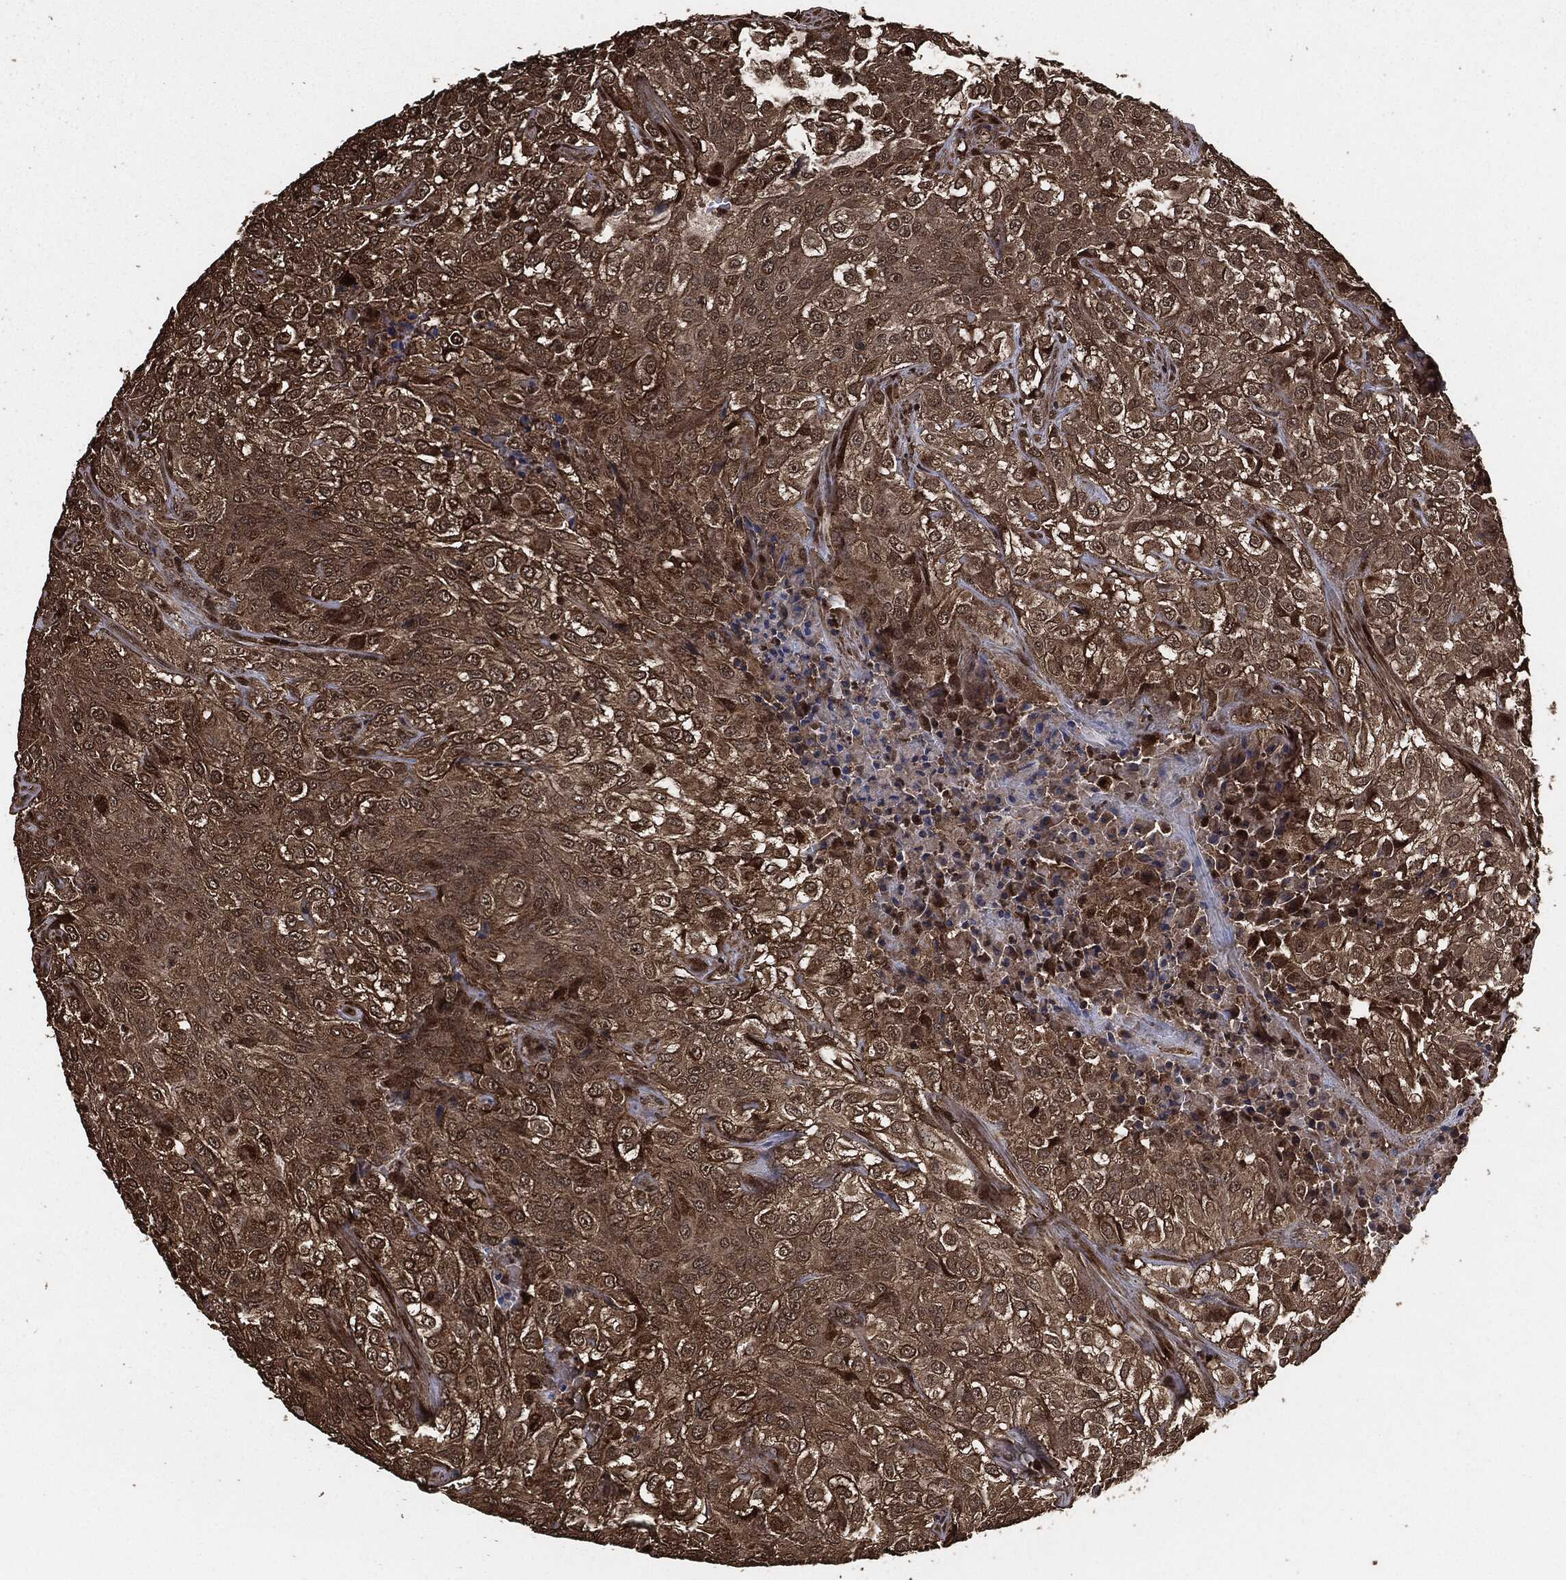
{"staining": {"intensity": "strong", "quantity": "25%-75%", "location": "cytoplasmic/membranous"}, "tissue": "urothelial cancer", "cell_type": "Tumor cells", "image_type": "cancer", "snomed": [{"axis": "morphology", "description": "Urothelial carcinoma, High grade"}, {"axis": "topography", "description": "Urinary bladder"}], "caption": "Immunohistochemistry of human urothelial carcinoma (high-grade) displays high levels of strong cytoplasmic/membranous staining in approximately 25%-75% of tumor cells. The protein of interest is stained brown, and the nuclei are stained in blue (DAB IHC with brightfield microscopy, high magnification).", "gene": "EGFR", "patient": {"sex": "male", "age": 56}}